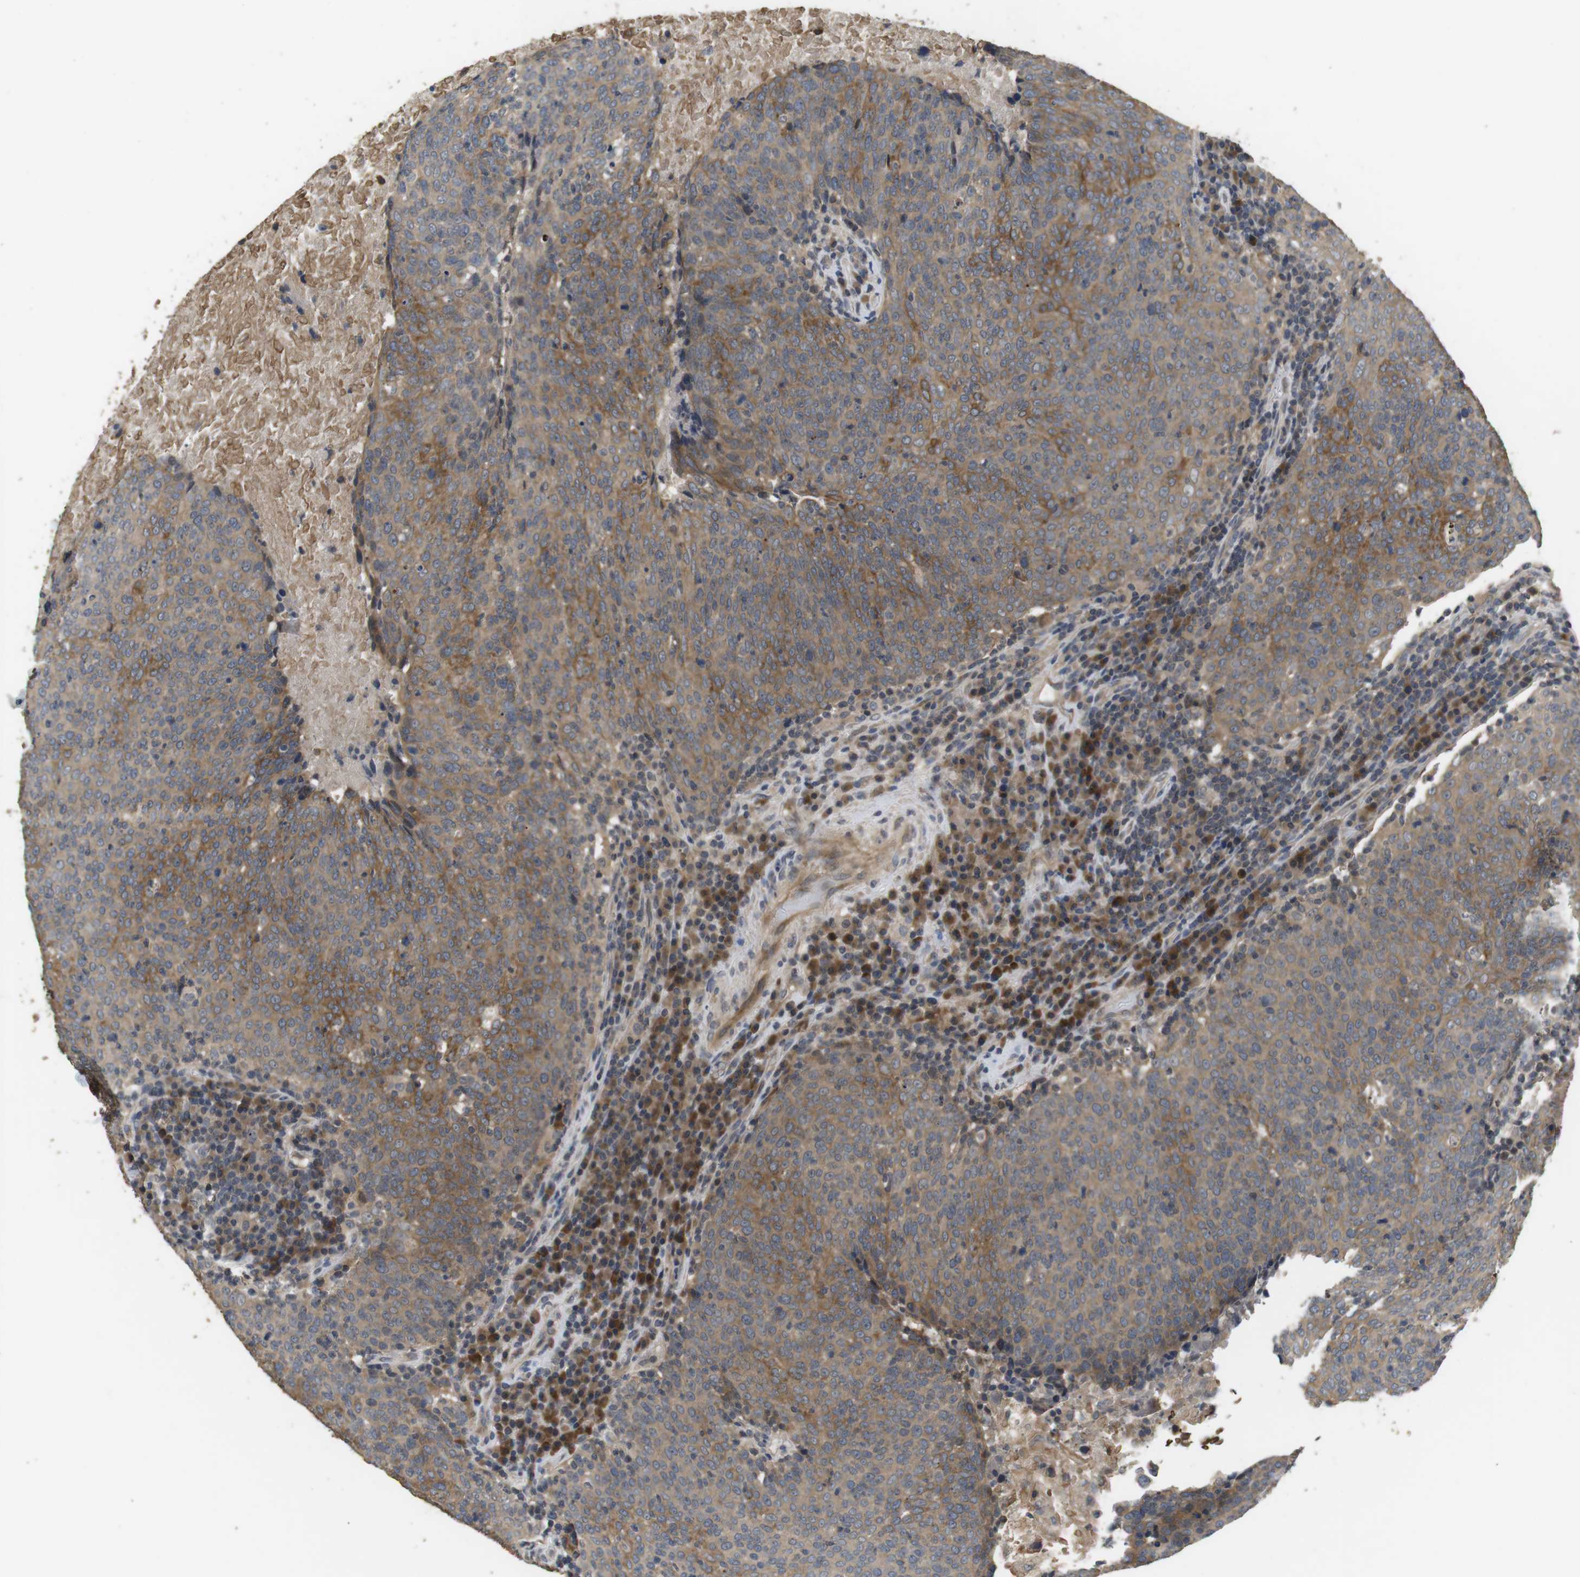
{"staining": {"intensity": "moderate", "quantity": ">75%", "location": "cytoplasmic/membranous"}, "tissue": "head and neck cancer", "cell_type": "Tumor cells", "image_type": "cancer", "snomed": [{"axis": "morphology", "description": "Squamous cell carcinoma, NOS"}, {"axis": "morphology", "description": "Squamous cell carcinoma, metastatic, NOS"}, {"axis": "topography", "description": "Lymph node"}, {"axis": "topography", "description": "Head-Neck"}], "caption": "Approximately >75% of tumor cells in head and neck cancer demonstrate moderate cytoplasmic/membranous protein positivity as visualized by brown immunohistochemical staining.", "gene": "ADGRL3", "patient": {"sex": "male", "age": 62}}